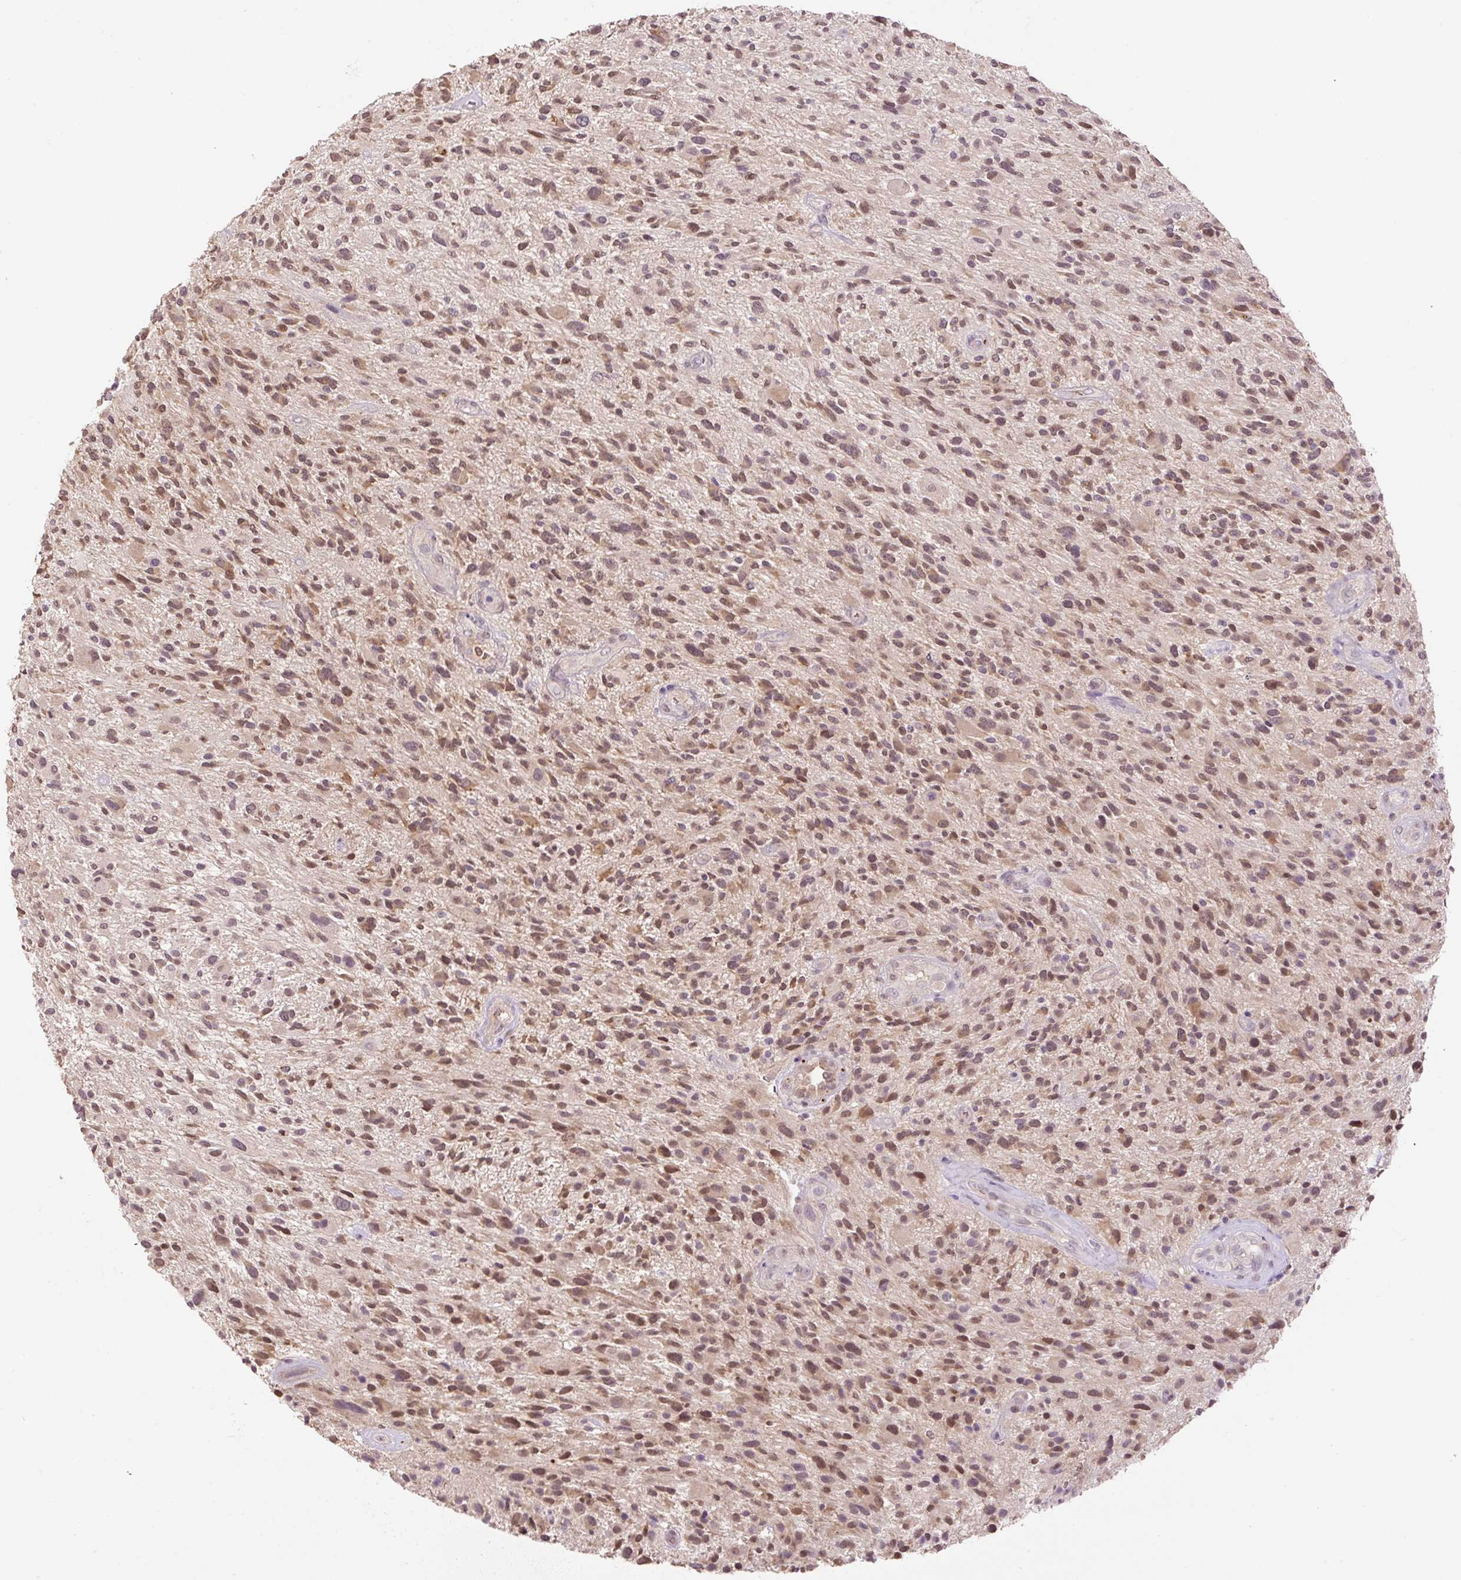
{"staining": {"intensity": "weak", "quantity": ">75%", "location": "cytoplasmic/membranous"}, "tissue": "glioma", "cell_type": "Tumor cells", "image_type": "cancer", "snomed": [{"axis": "morphology", "description": "Glioma, malignant, High grade"}, {"axis": "topography", "description": "Brain"}], "caption": "The photomicrograph demonstrates immunohistochemical staining of glioma. There is weak cytoplasmic/membranous staining is appreciated in approximately >75% of tumor cells.", "gene": "HABP4", "patient": {"sex": "male", "age": 47}}